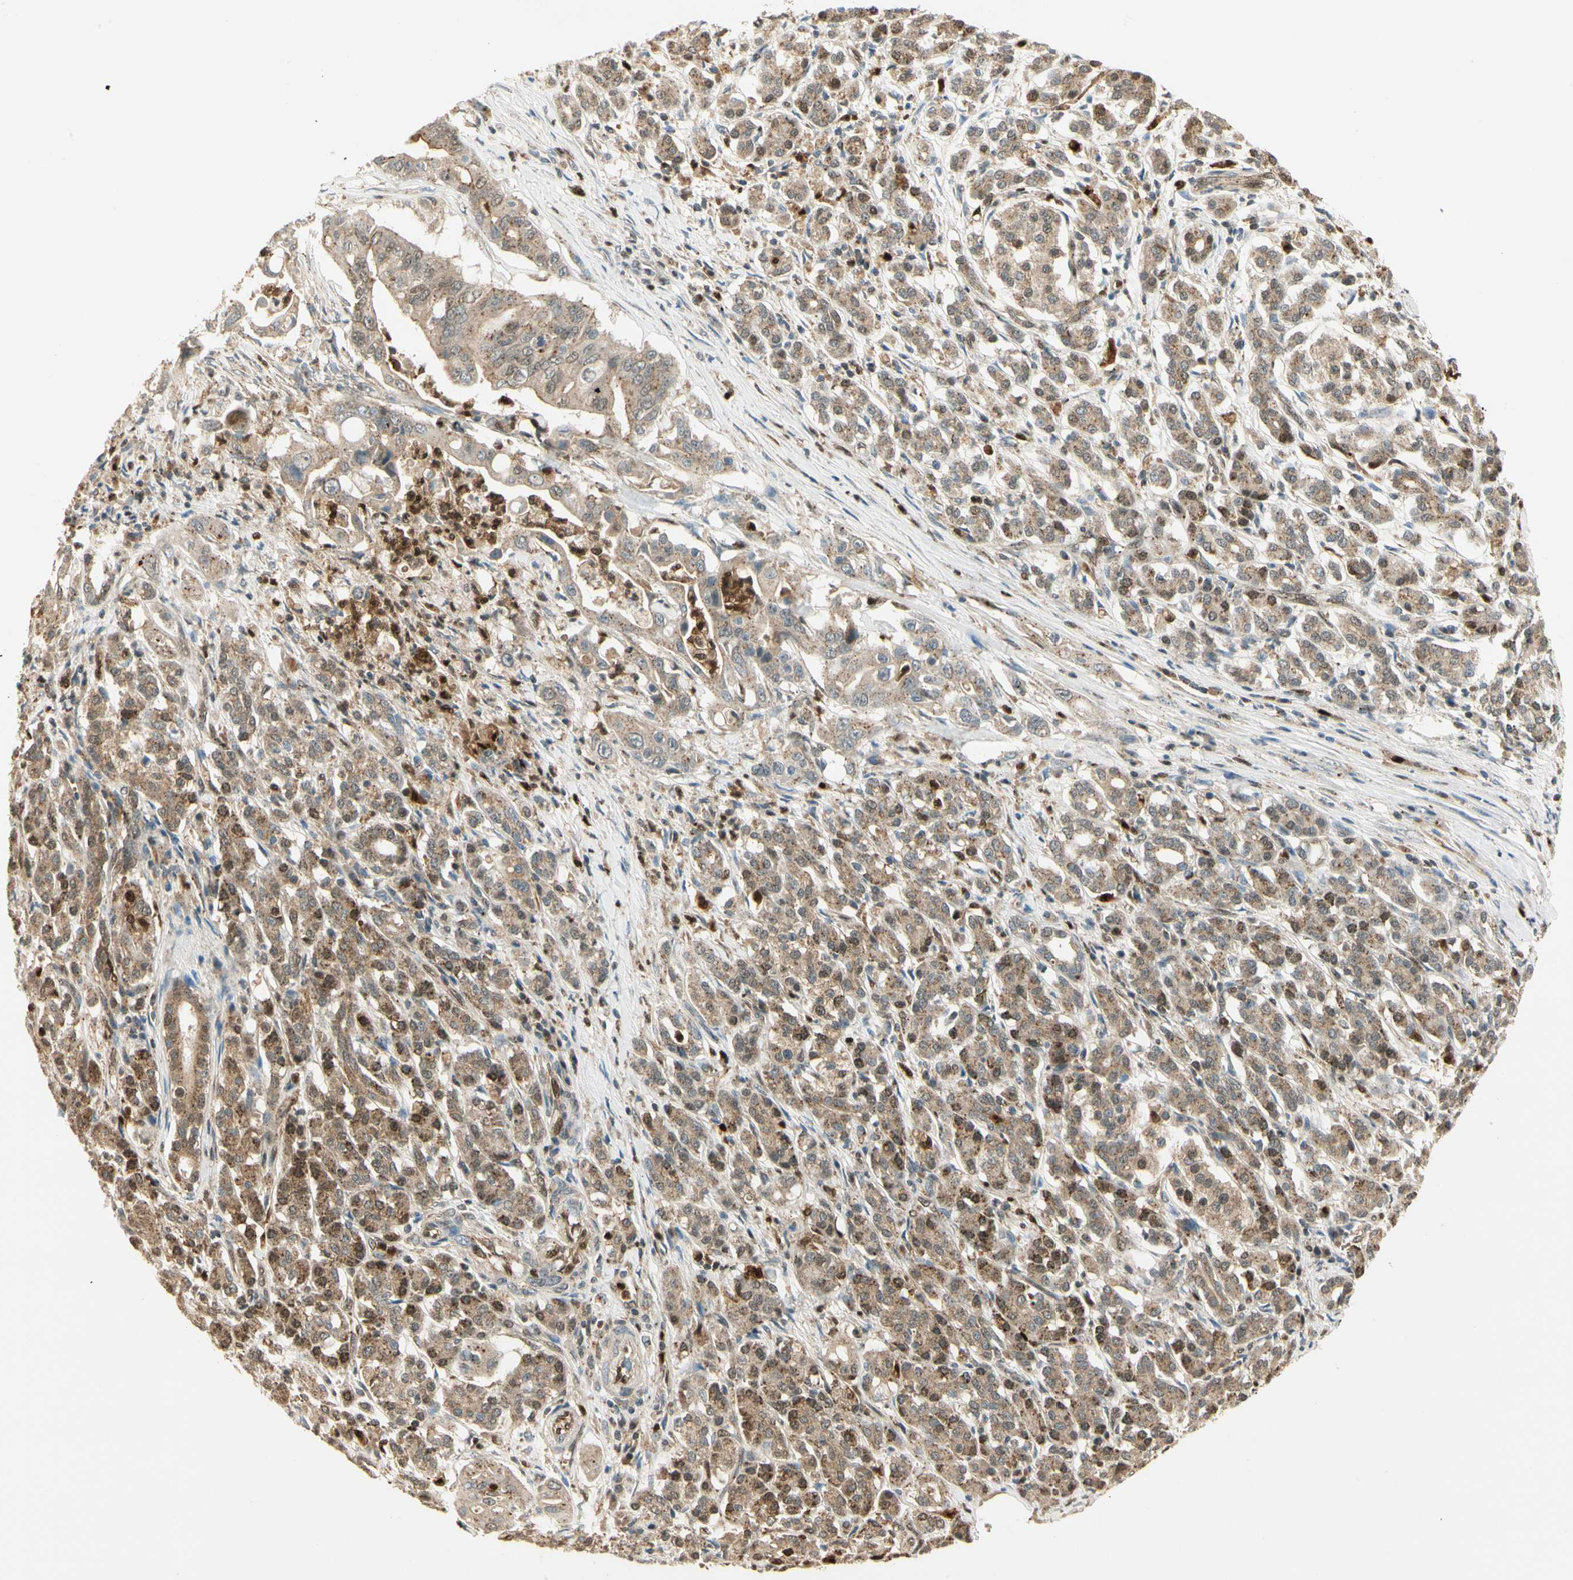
{"staining": {"intensity": "moderate", "quantity": ">75%", "location": "cytoplasmic/membranous,nuclear"}, "tissue": "pancreatic cancer", "cell_type": "Tumor cells", "image_type": "cancer", "snomed": [{"axis": "morphology", "description": "Normal tissue, NOS"}, {"axis": "topography", "description": "Pancreas"}], "caption": "This micrograph displays pancreatic cancer stained with IHC to label a protein in brown. The cytoplasmic/membranous and nuclear of tumor cells show moderate positivity for the protein. Nuclei are counter-stained blue.", "gene": "LTA4H", "patient": {"sex": "male", "age": 42}}